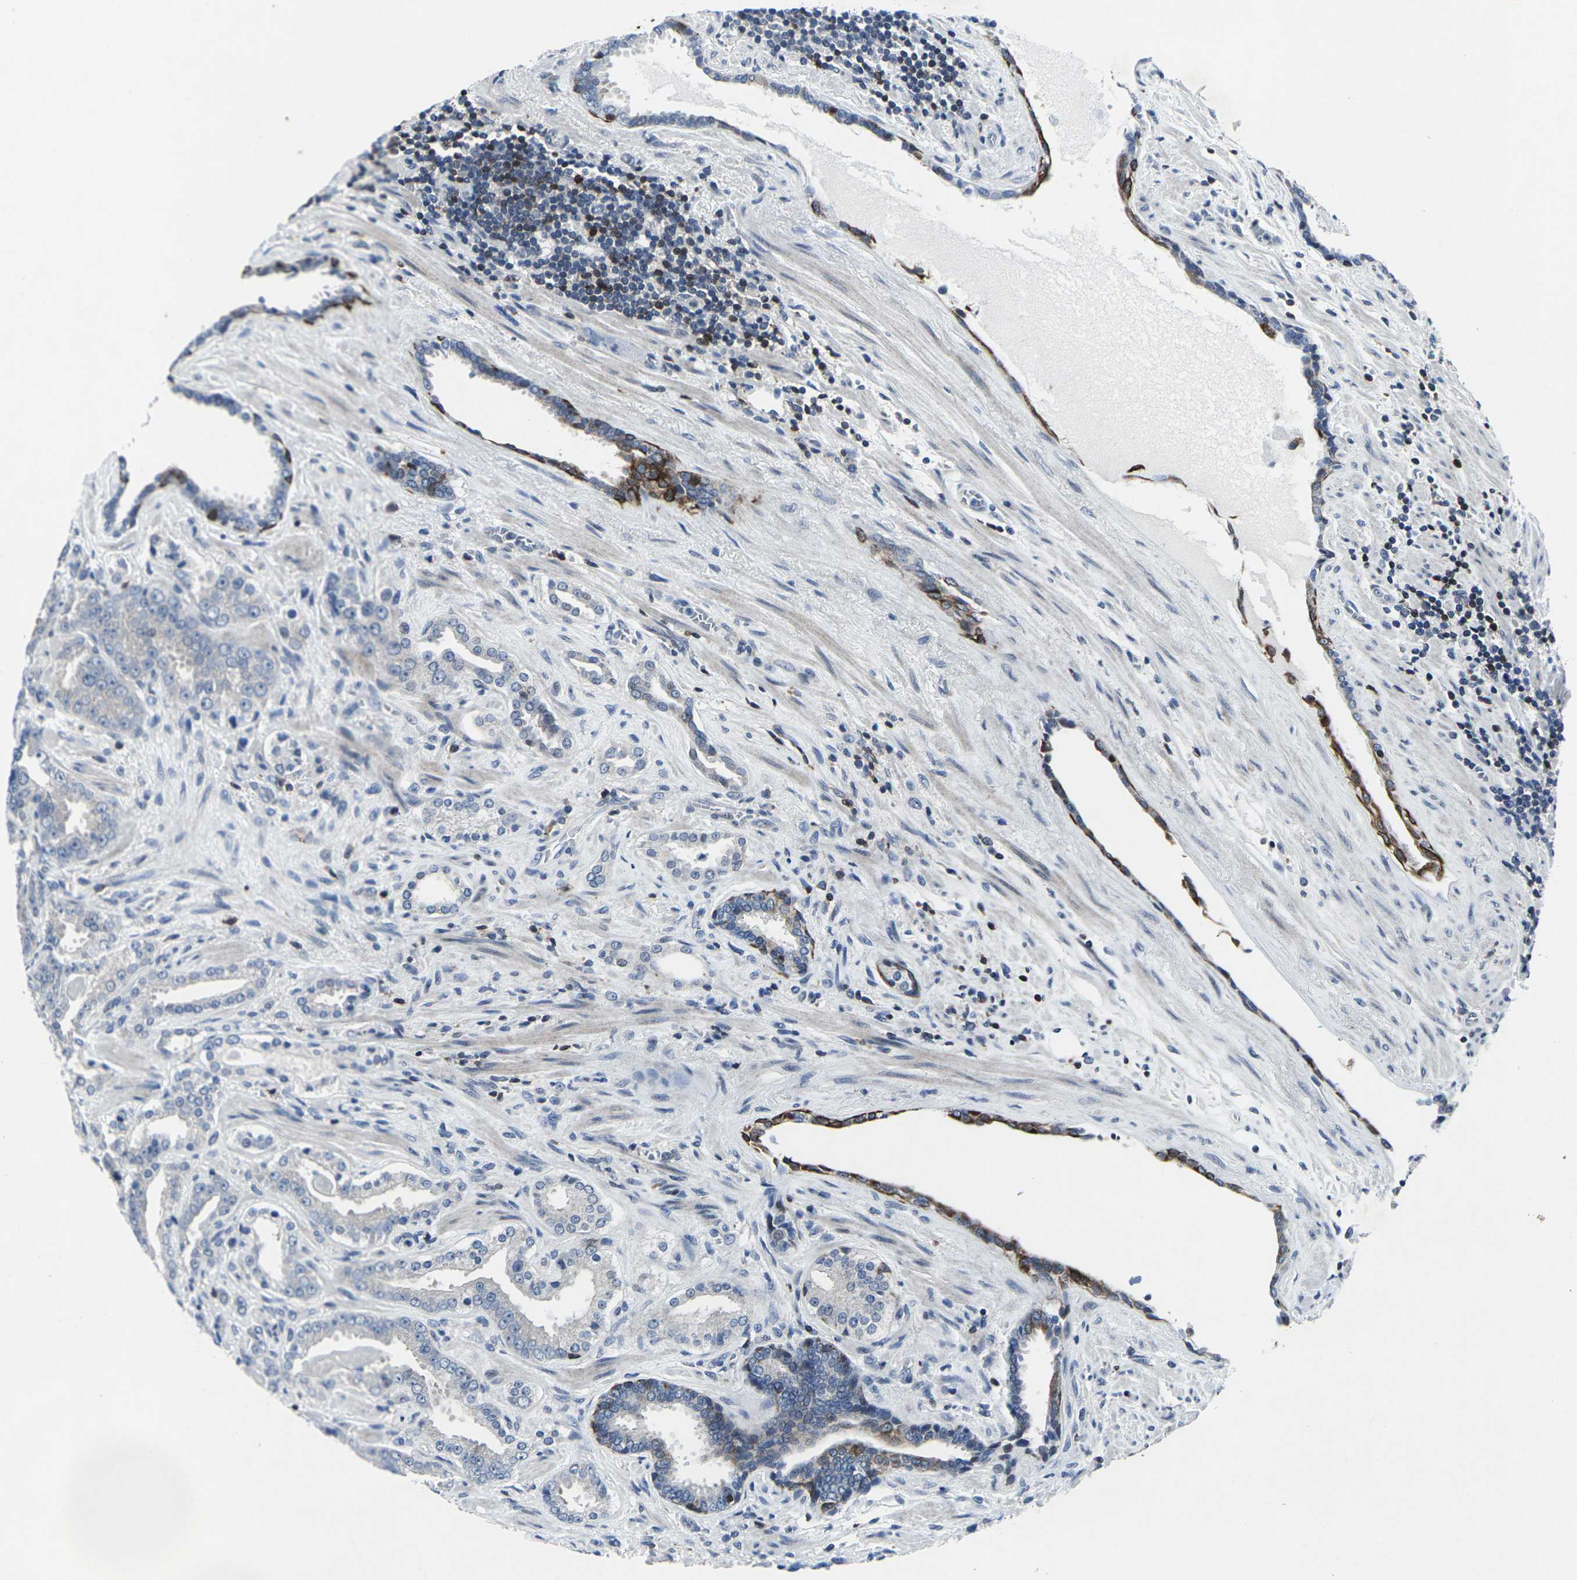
{"staining": {"intensity": "negative", "quantity": "none", "location": "none"}, "tissue": "prostate cancer", "cell_type": "Tumor cells", "image_type": "cancer", "snomed": [{"axis": "morphology", "description": "Adenocarcinoma, Low grade"}, {"axis": "topography", "description": "Prostate"}], "caption": "An image of prostate cancer stained for a protein reveals no brown staining in tumor cells.", "gene": "STAT4", "patient": {"sex": "male", "age": 60}}